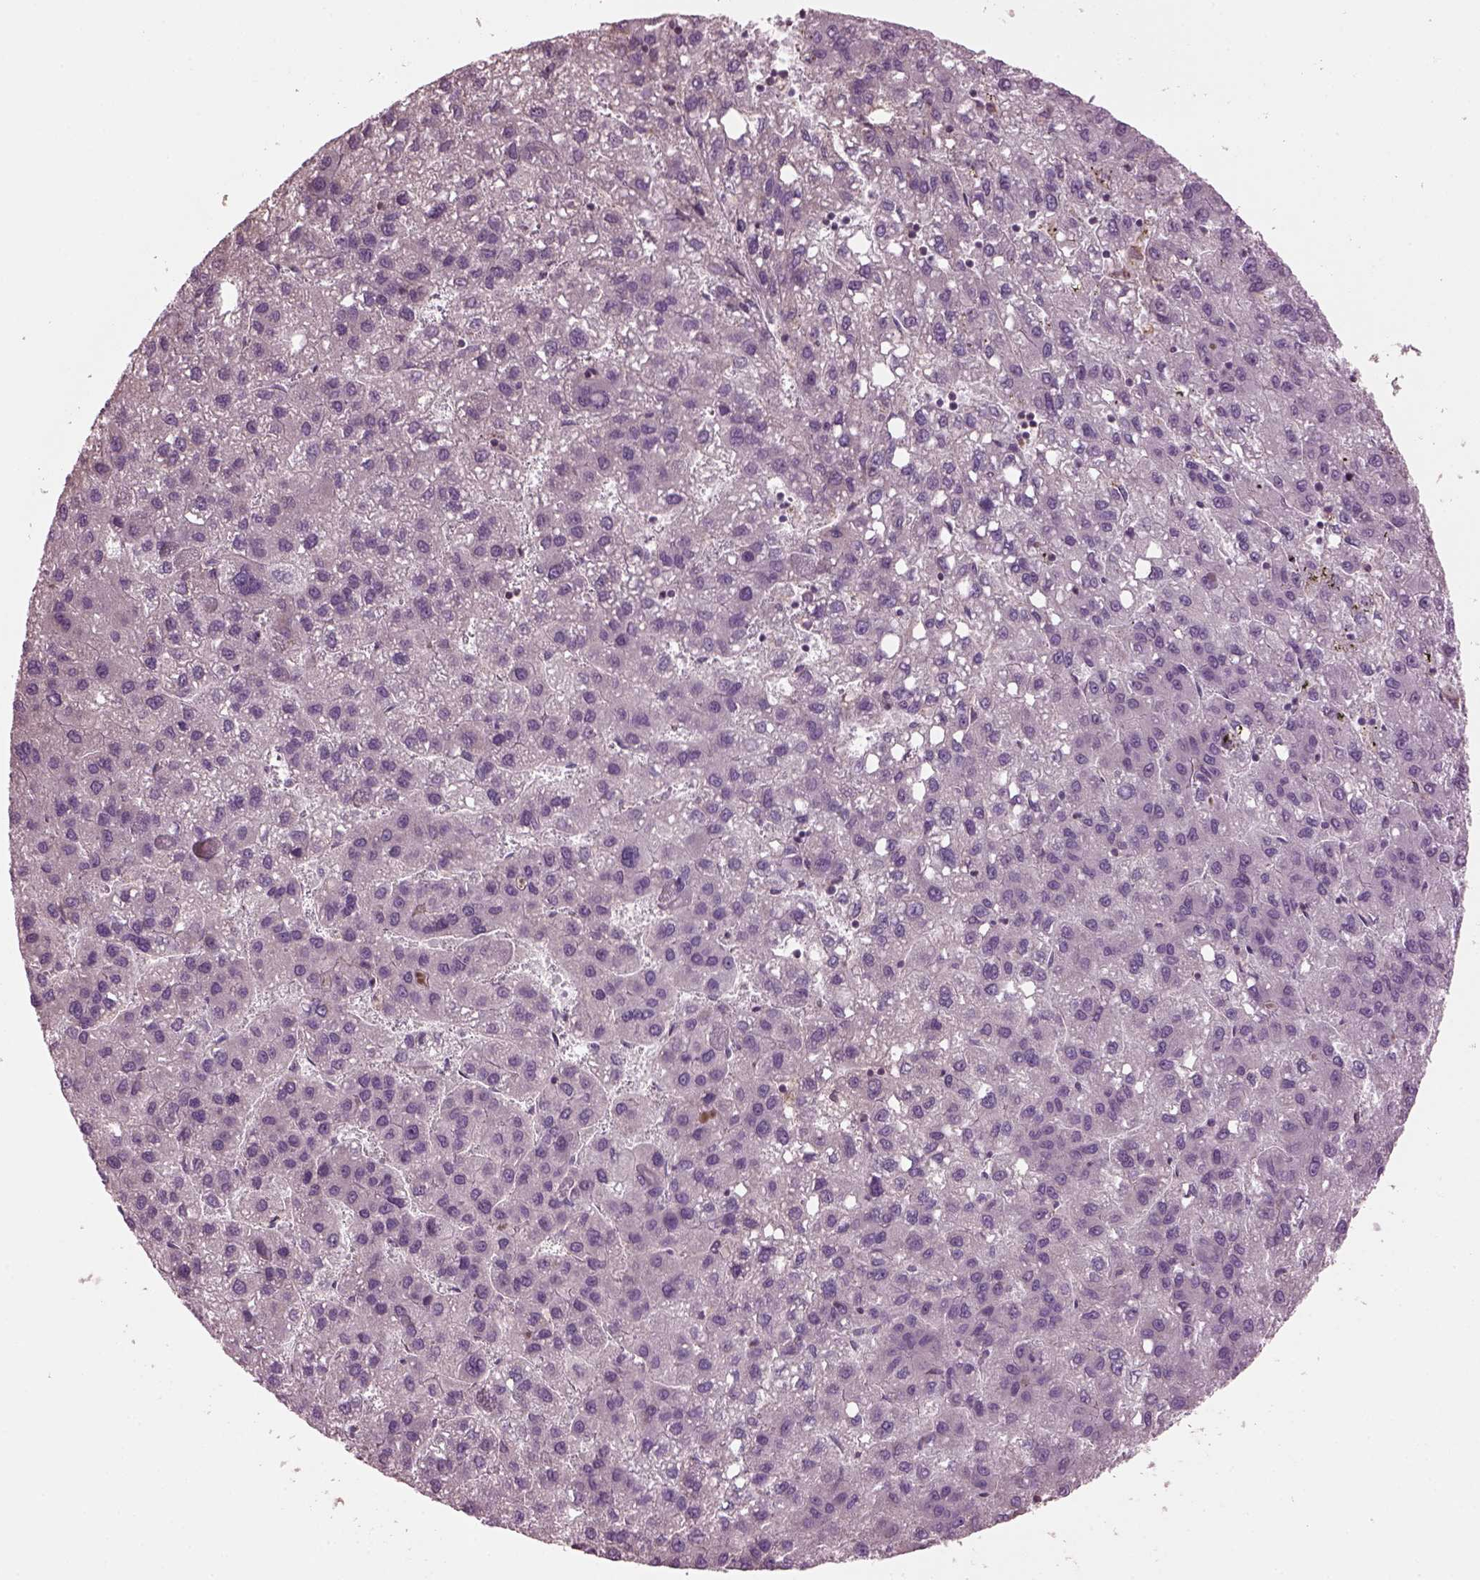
{"staining": {"intensity": "negative", "quantity": "none", "location": "none"}, "tissue": "liver cancer", "cell_type": "Tumor cells", "image_type": "cancer", "snomed": [{"axis": "morphology", "description": "Carcinoma, Hepatocellular, NOS"}, {"axis": "topography", "description": "Liver"}], "caption": "IHC of hepatocellular carcinoma (liver) demonstrates no positivity in tumor cells.", "gene": "SPATA7", "patient": {"sex": "female", "age": 82}}